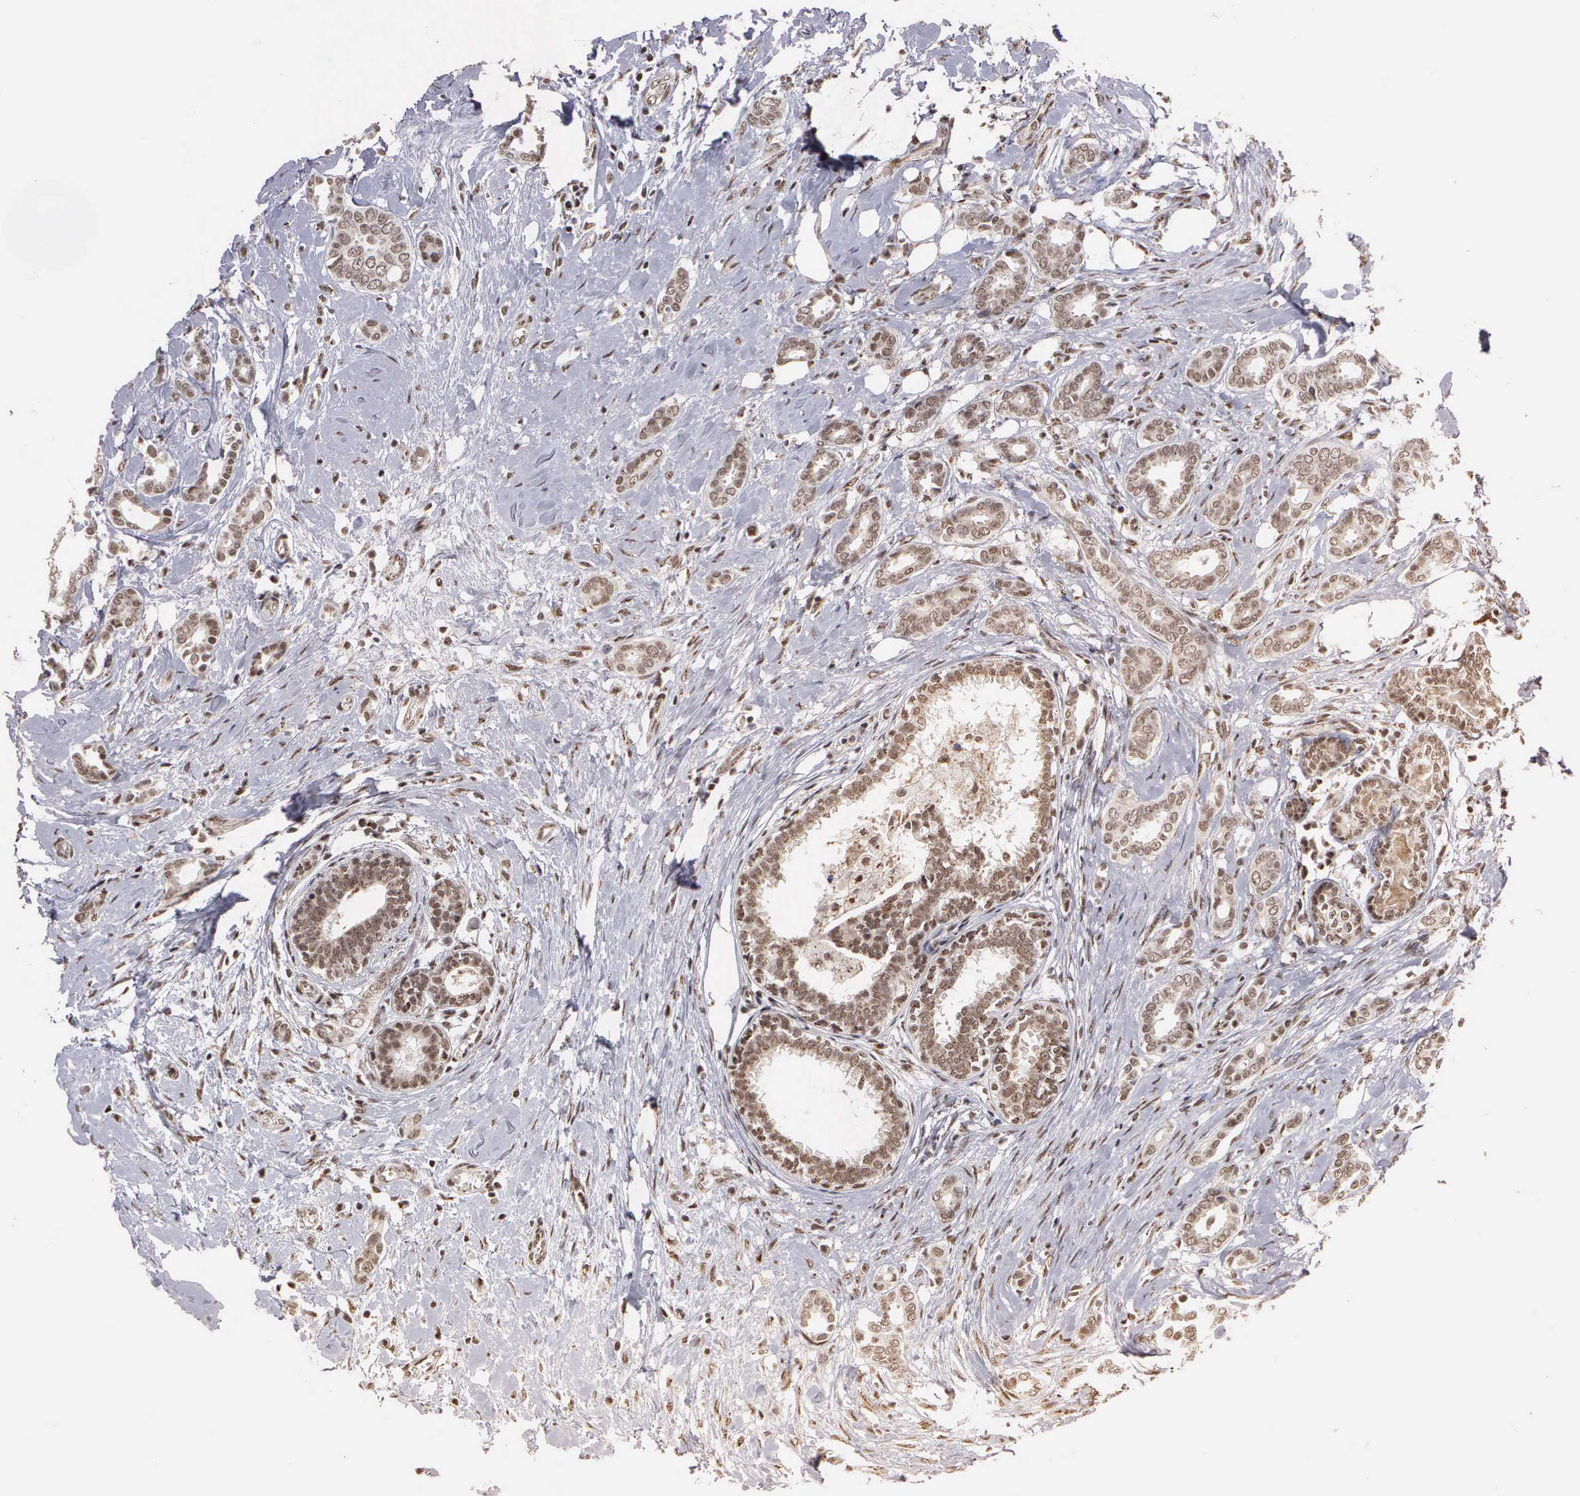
{"staining": {"intensity": "moderate", "quantity": "25%-75%", "location": "nuclear"}, "tissue": "breast cancer", "cell_type": "Tumor cells", "image_type": "cancer", "snomed": [{"axis": "morphology", "description": "Duct carcinoma"}, {"axis": "topography", "description": "Breast"}], "caption": "Breast cancer stained with immunohistochemistry (IHC) reveals moderate nuclear expression in approximately 25%-75% of tumor cells.", "gene": "GTF2A1", "patient": {"sex": "female", "age": 50}}